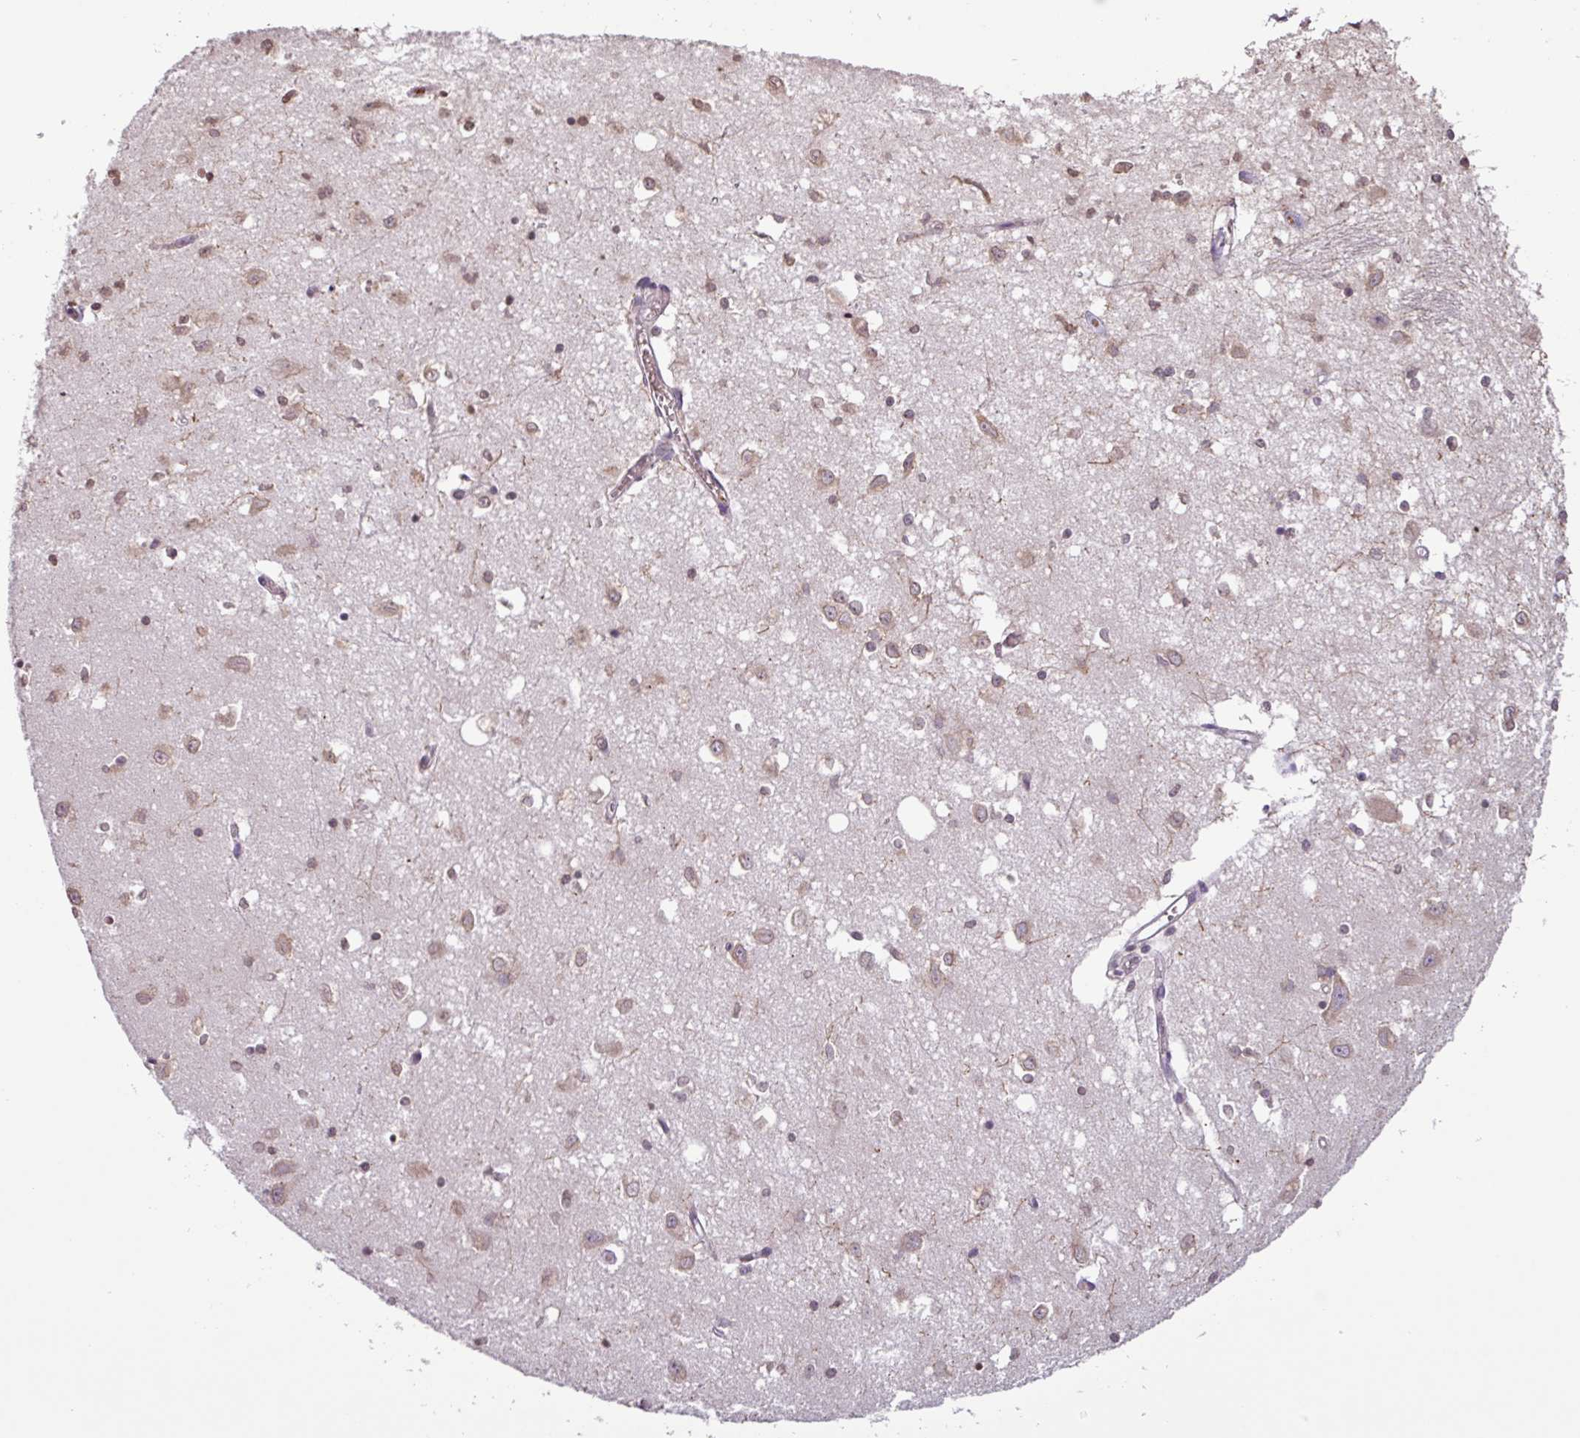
{"staining": {"intensity": "moderate", "quantity": "<25%", "location": "nuclear"}, "tissue": "caudate", "cell_type": "Glial cells", "image_type": "normal", "snomed": [{"axis": "morphology", "description": "Normal tissue, NOS"}, {"axis": "topography", "description": "Lateral ventricle wall"}], "caption": "Immunohistochemical staining of normal caudate displays moderate nuclear protein expression in approximately <25% of glial cells. (Brightfield microscopy of DAB IHC at high magnification).", "gene": "SLC5A10", "patient": {"sex": "male", "age": 70}}